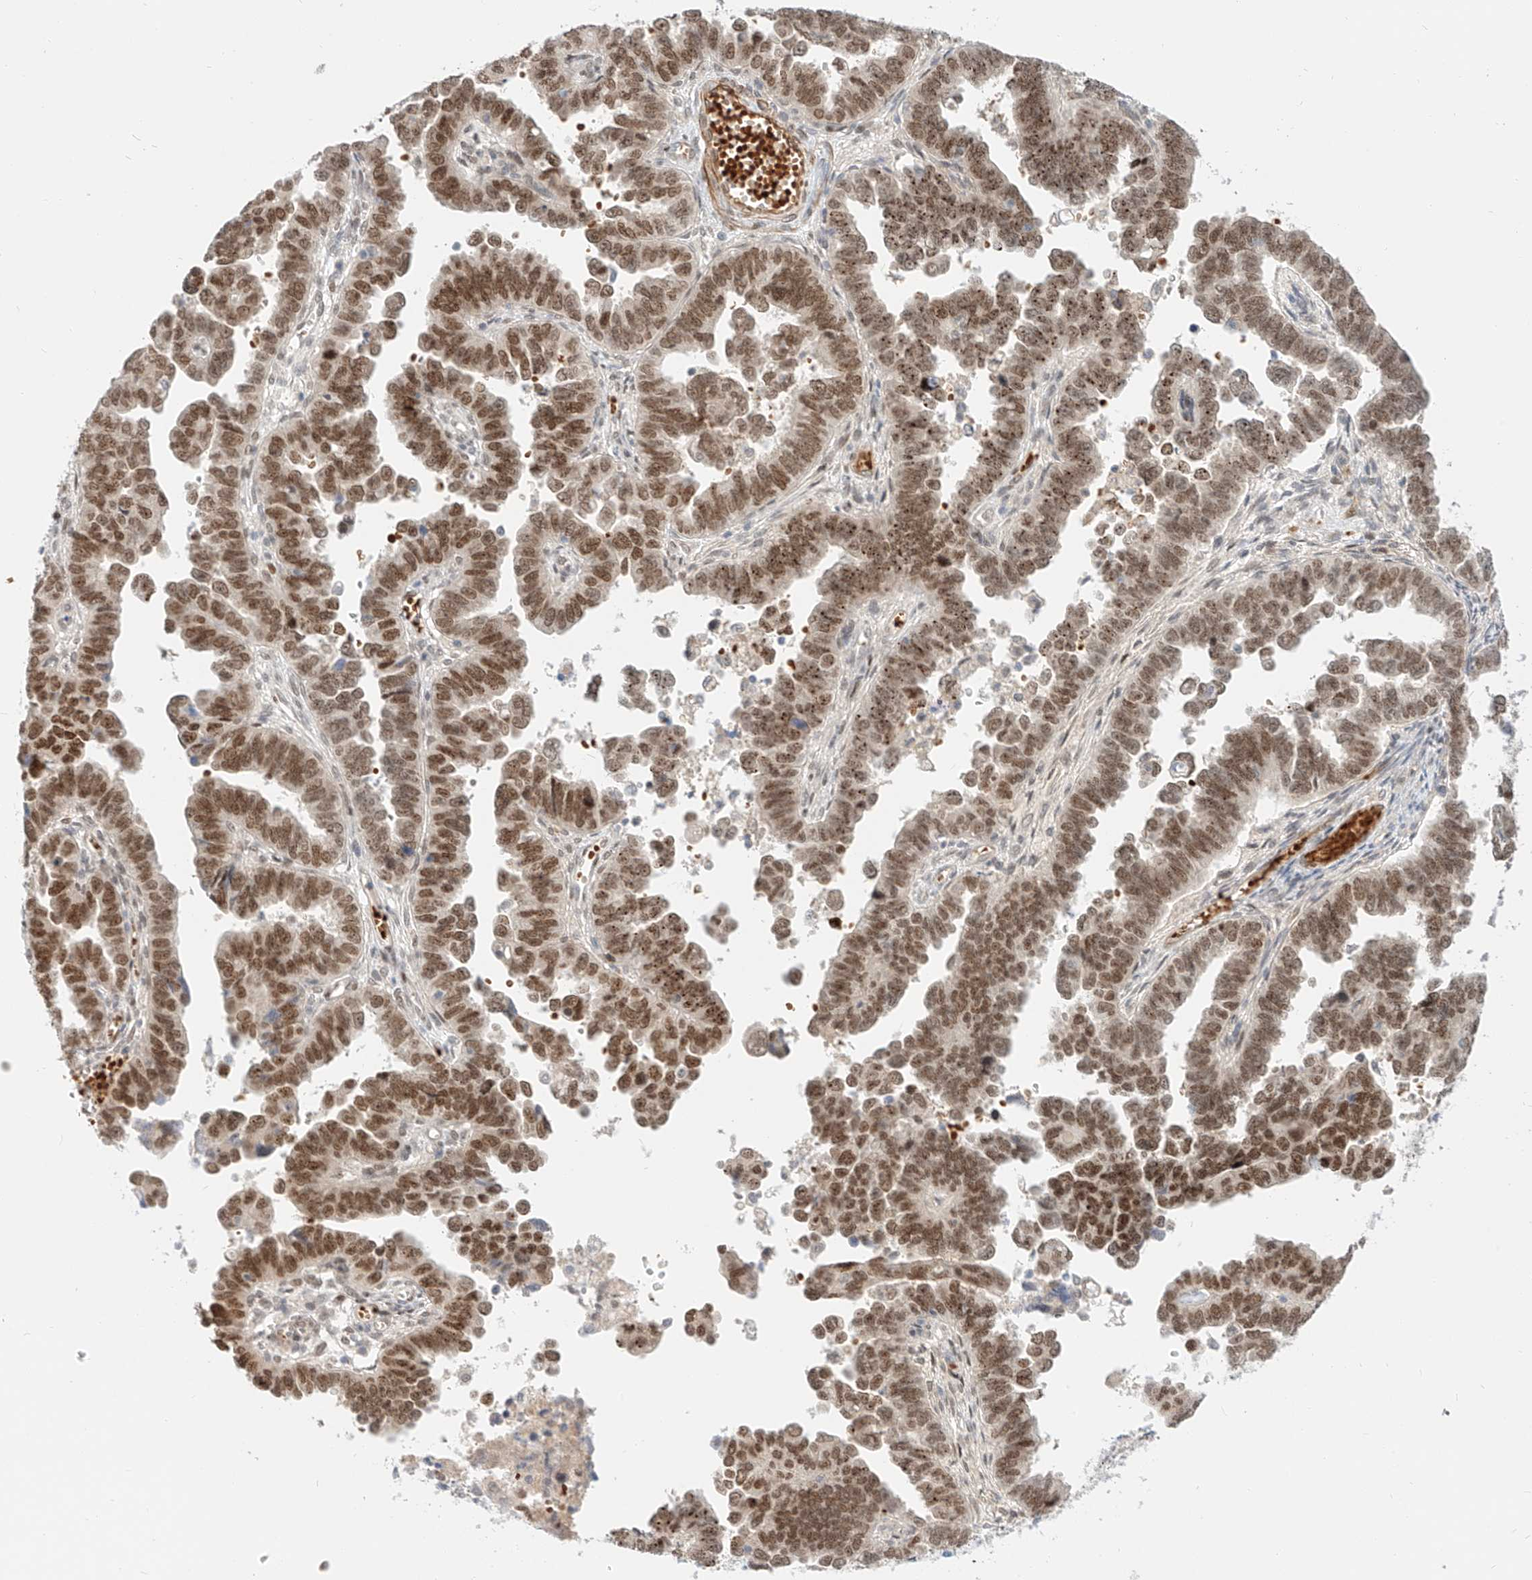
{"staining": {"intensity": "moderate", "quantity": ">75%", "location": "nuclear"}, "tissue": "endometrial cancer", "cell_type": "Tumor cells", "image_type": "cancer", "snomed": [{"axis": "morphology", "description": "Adenocarcinoma, NOS"}, {"axis": "topography", "description": "Endometrium"}], "caption": "Moderate nuclear protein positivity is appreciated in approximately >75% of tumor cells in endometrial adenocarcinoma.", "gene": "CBX8", "patient": {"sex": "female", "age": 75}}